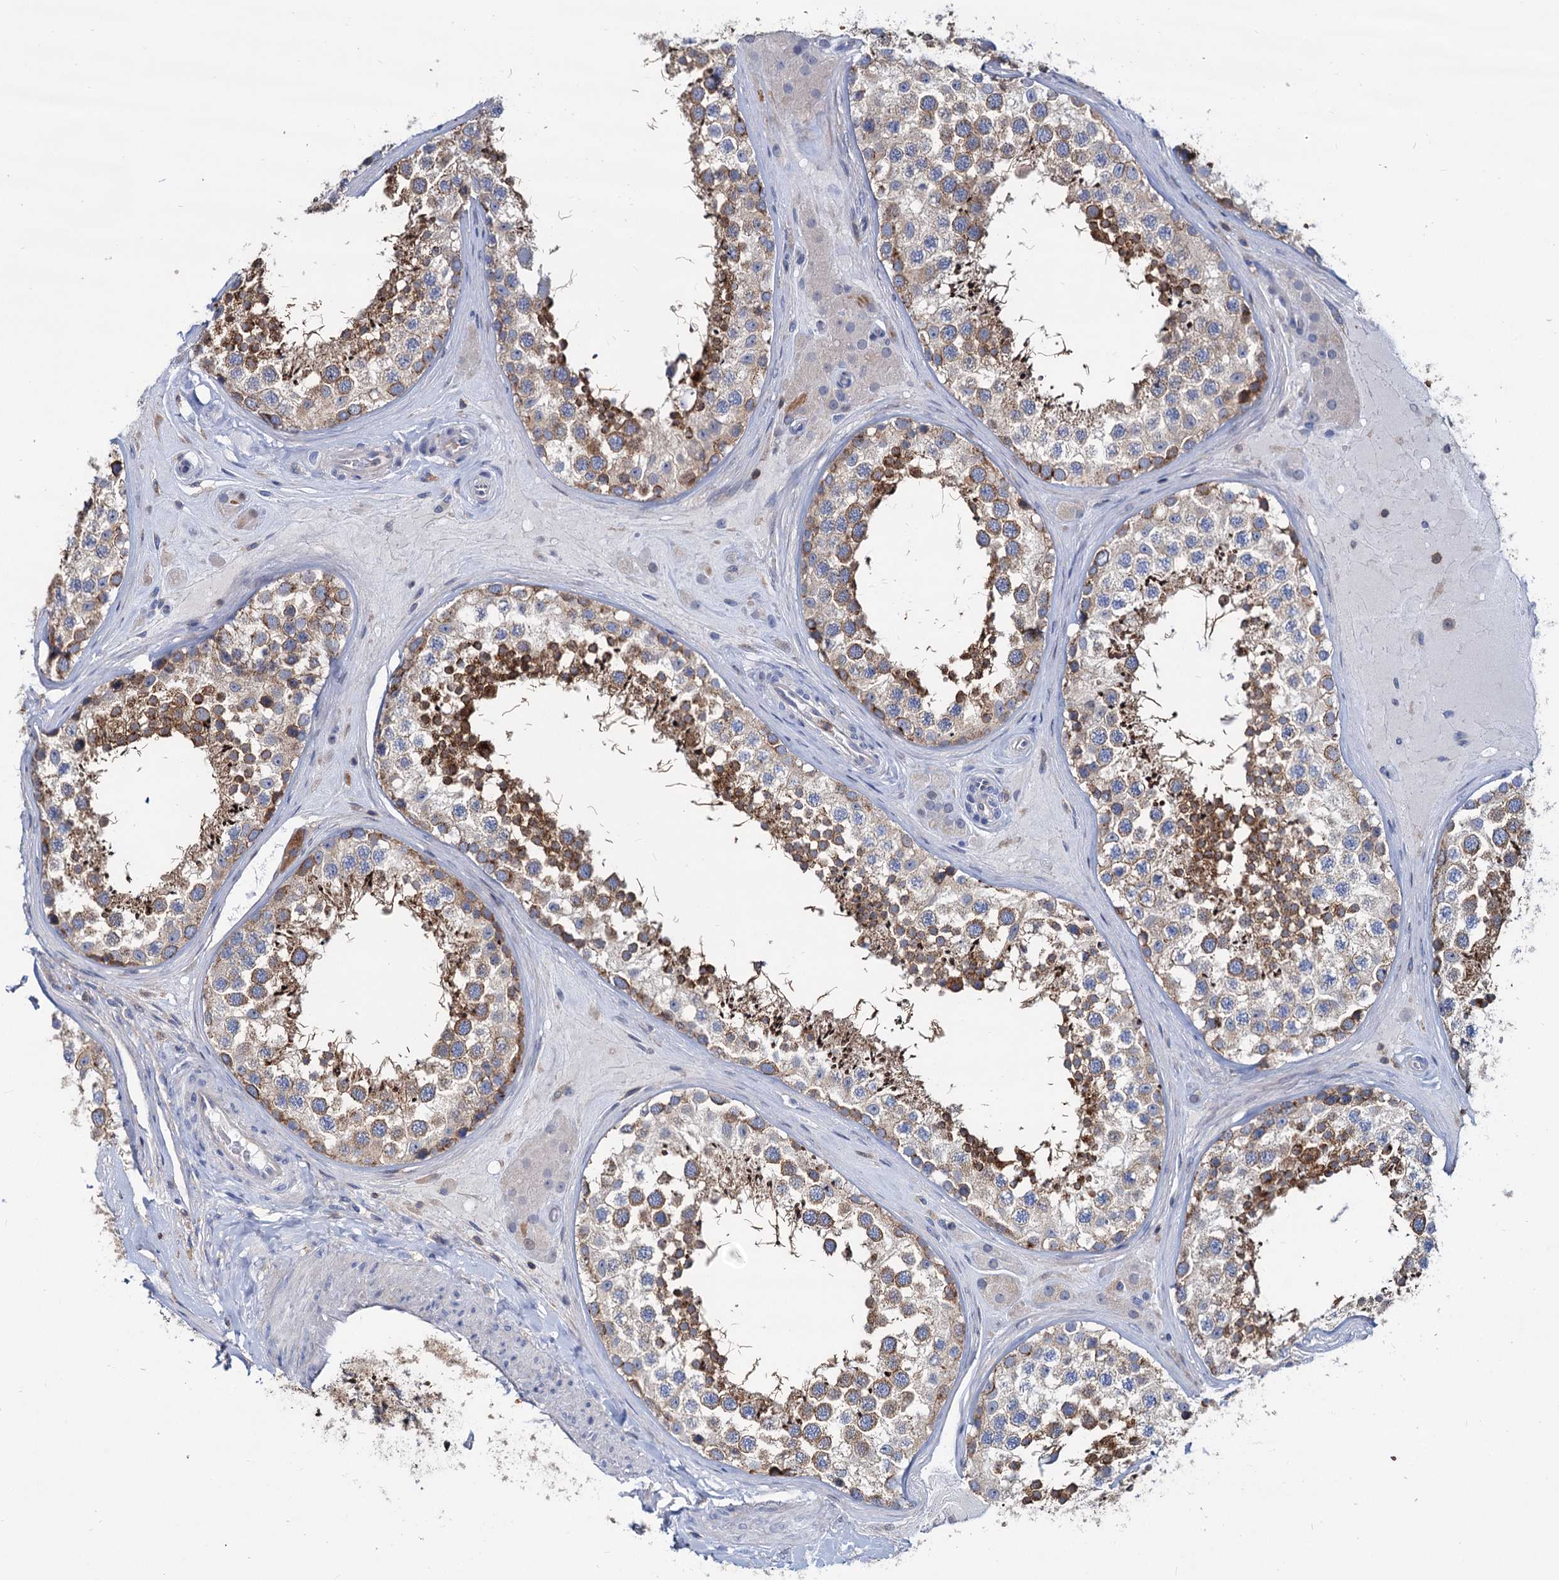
{"staining": {"intensity": "strong", "quantity": "25%-75%", "location": "cytoplasmic/membranous"}, "tissue": "testis", "cell_type": "Cells in seminiferous ducts", "image_type": "normal", "snomed": [{"axis": "morphology", "description": "Normal tissue, NOS"}, {"axis": "topography", "description": "Testis"}], "caption": "This micrograph reveals IHC staining of normal testis, with high strong cytoplasmic/membranous staining in approximately 25%-75% of cells in seminiferous ducts.", "gene": "LRCH4", "patient": {"sex": "male", "age": 46}}